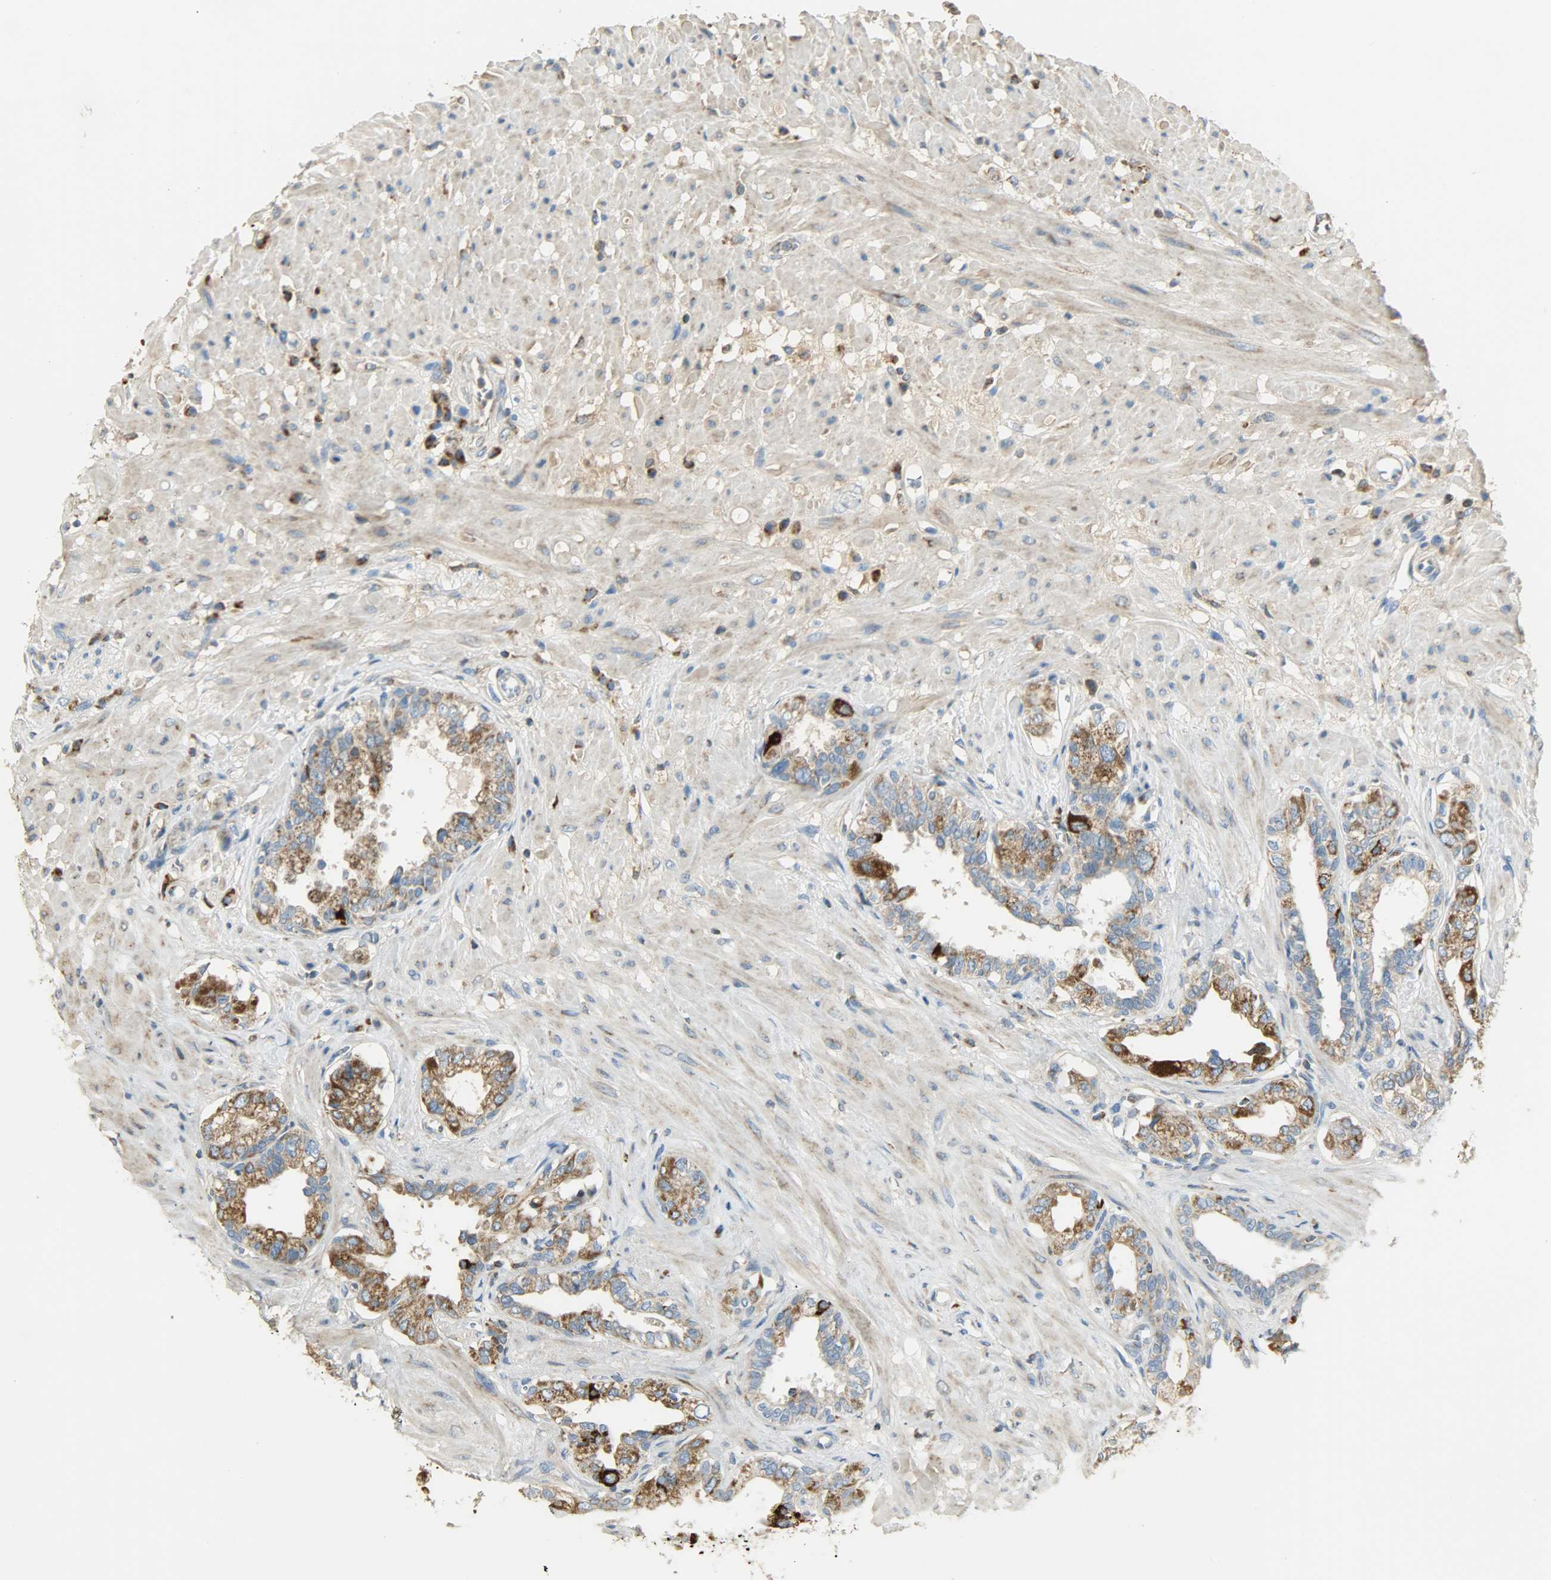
{"staining": {"intensity": "strong", "quantity": "25%-75%", "location": "cytoplasmic/membranous"}, "tissue": "seminal vesicle", "cell_type": "Glandular cells", "image_type": "normal", "snomed": [{"axis": "morphology", "description": "Normal tissue, NOS"}, {"axis": "topography", "description": "Seminal veicle"}], "caption": "Protein analysis of benign seminal vesicle shows strong cytoplasmic/membranous positivity in approximately 25%-75% of glandular cells.", "gene": "NNT", "patient": {"sex": "male", "age": 61}}